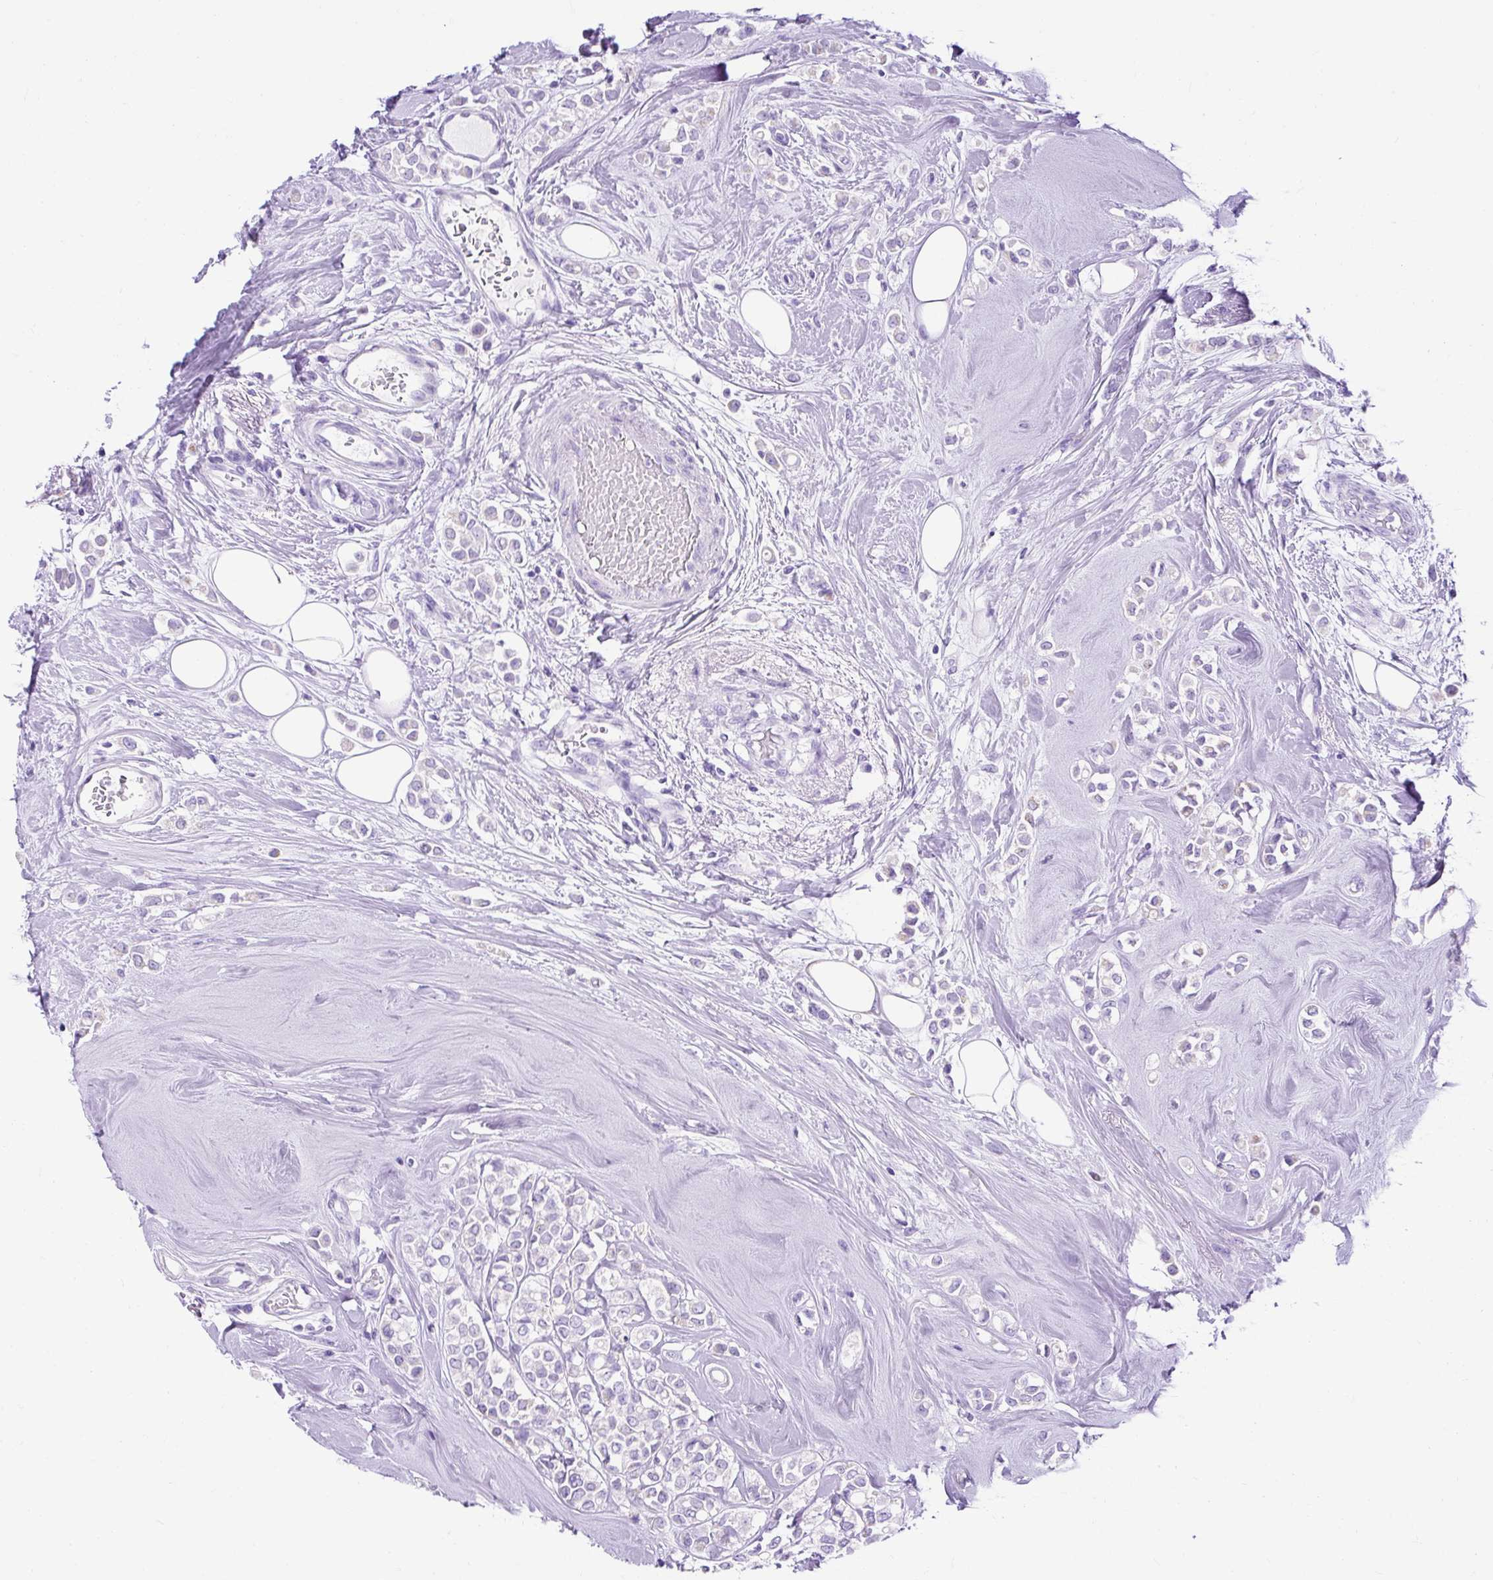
{"staining": {"intensity": "negative", "quantity": "none", "location": "none"}, "tissue": "breast cancer", "cell_type": "Tumor cells", "image_type": "cancer", "snomed": [{"axis": "morphology", "description": "Lobular carcinoma"}, {"axis": "topography", "description": "Breast"}], "caption": "An immunohistochemistry image of lobular carcinoma (breast) is shown. There is no staining in tumor cells of lobular carcinoma (breast).", "gene": "KRT12", "patient": {"sex": "female", "age": 68}}